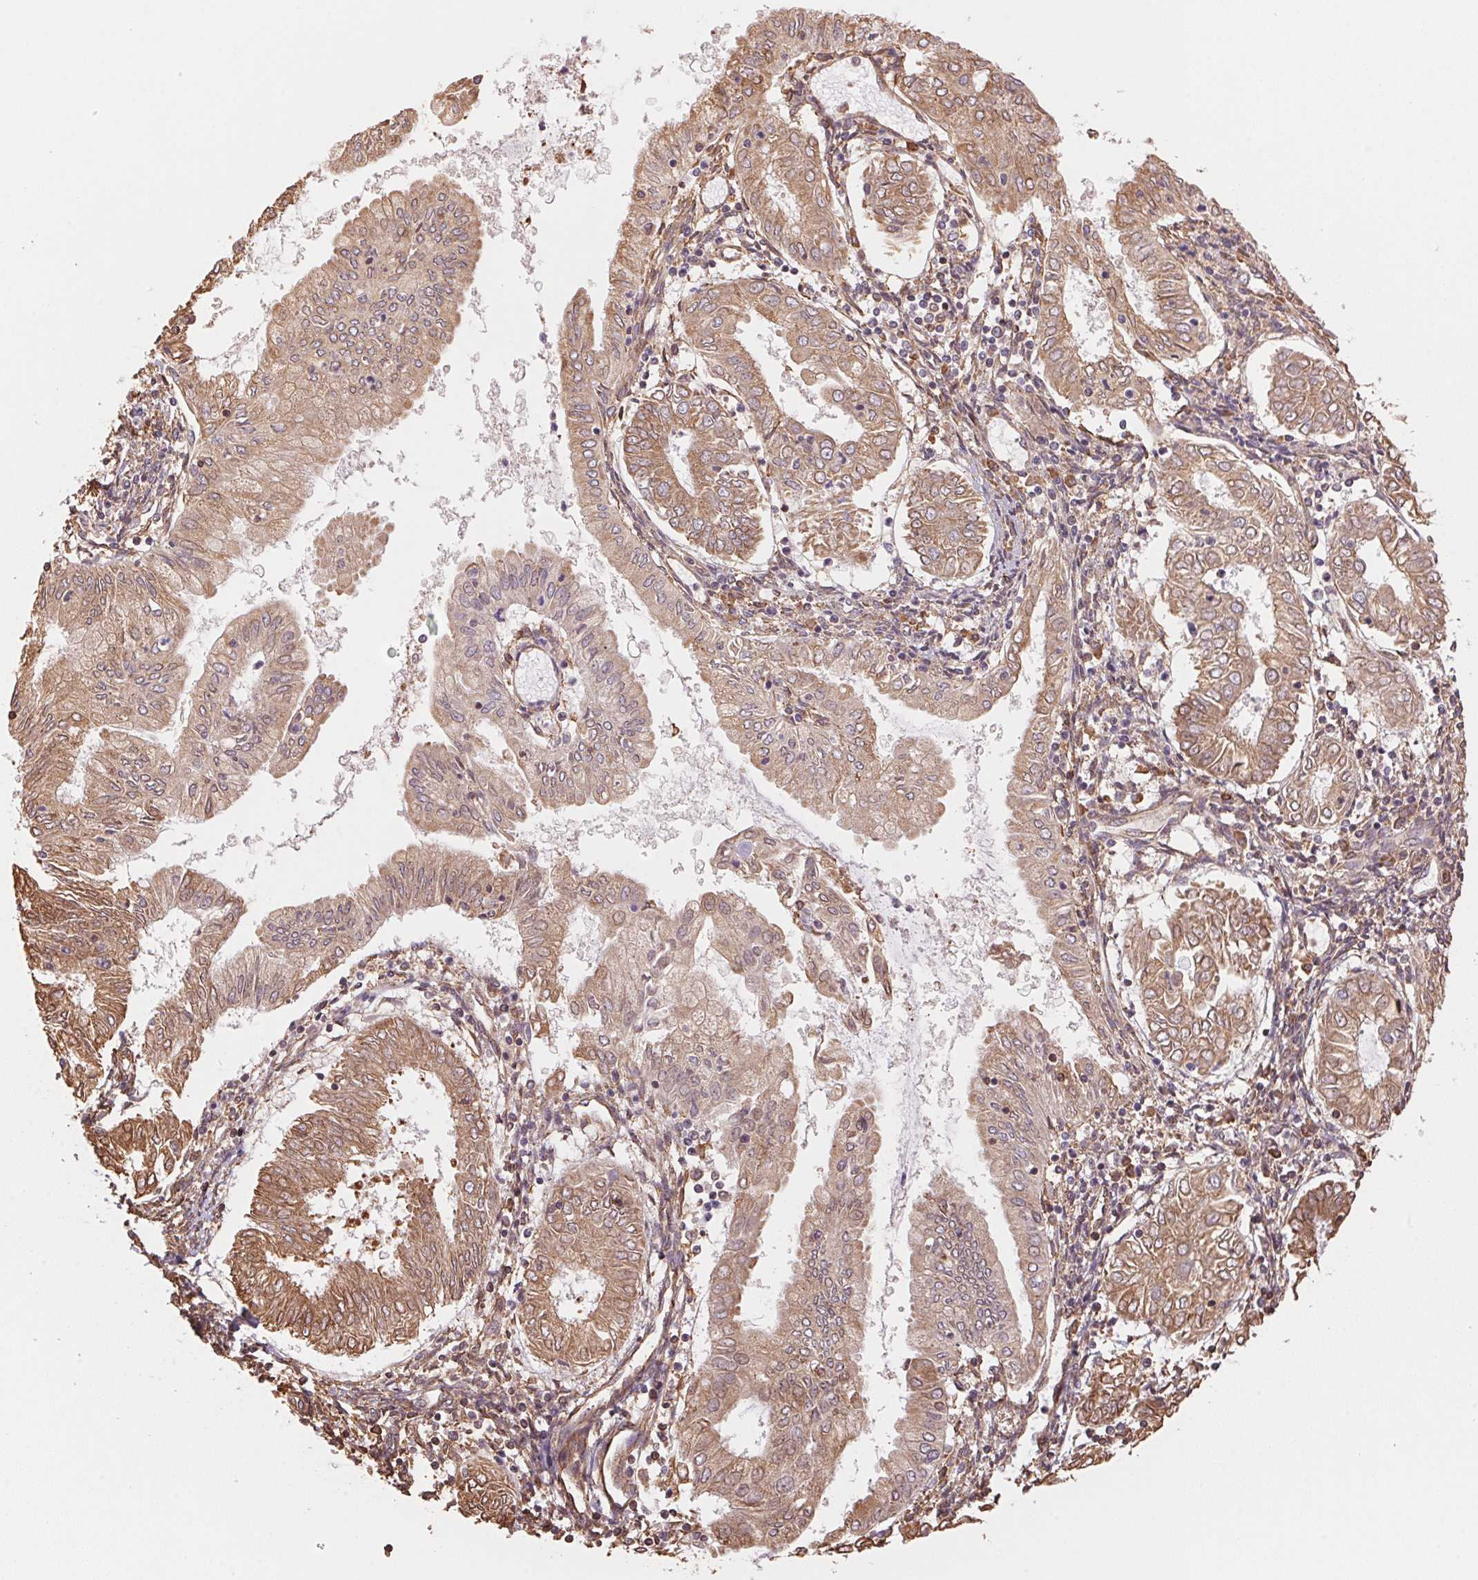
{"staining": {"intensity": "moderate", "quantity": ">75%", "location": "cytoplasmic/membranous"}, "tissue": "endometrial cancer", "cell_type": "Tumor cells", "image_type": "cancer", "snomed": [{"axis": "morphology", "description": "Adenocarcinoma, NOS"}, {"axis": "topography", "description": "Endometrium"}], "caption": "High-magnification brightfield microscopy of endometrial cancer (adenocarcinoma) stained with DAB (brown) and counterstained with hematoxylin (blue). tumor cells exhibit moderate cytoplasmic/membranous staining is seen in approximately>75% of cells. (IHC, brightfield microscopy, high magnification).", "gene": "C6orf163", "patient": {"sex": "female", "age": 68}}